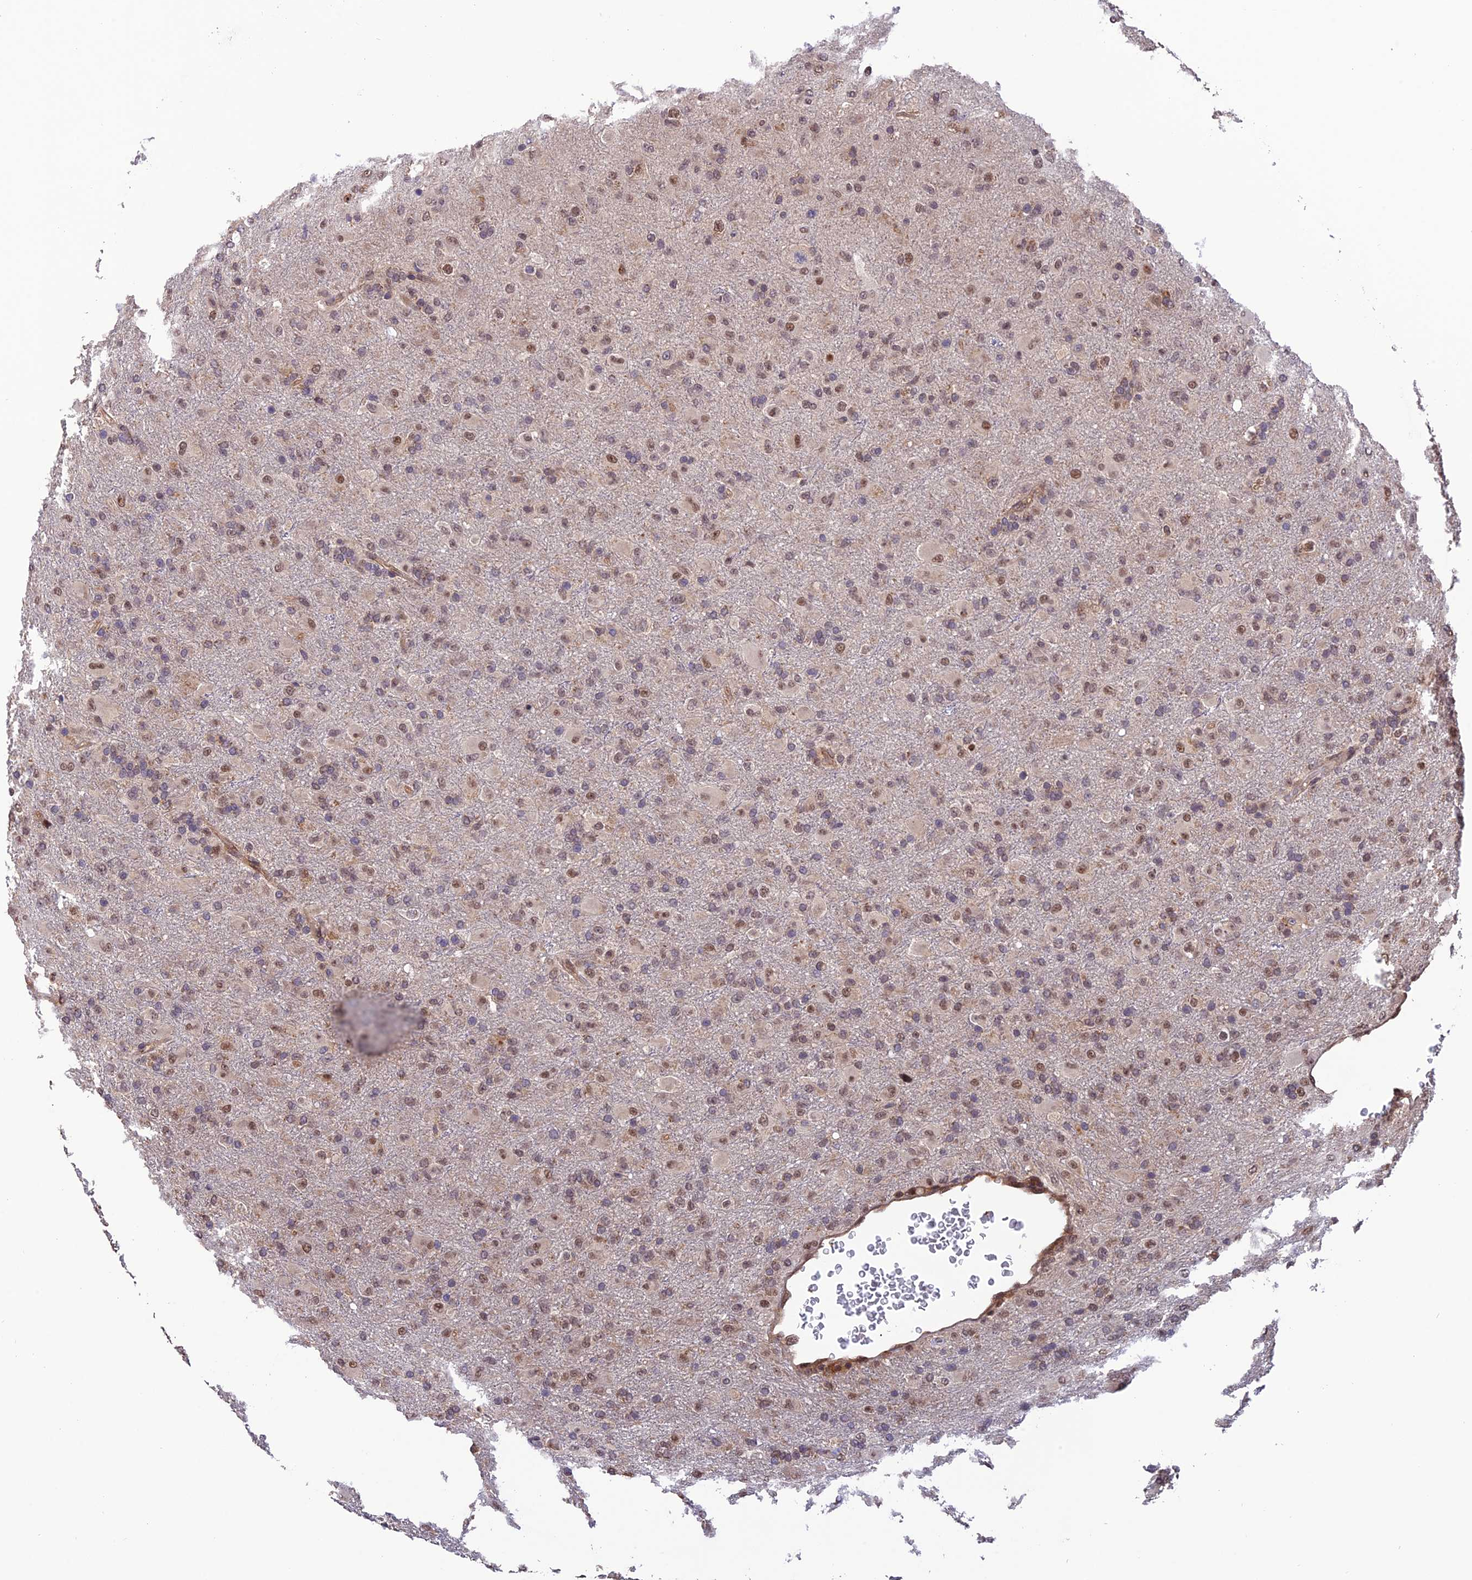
{"staining": {"intensity": "moderate", "quantity": "25%-75%", "location": "nuclear"}, "tissue": "glioma", "cell_type": "Tumor cells", "image_type": "cancer", "snomed": [{"axis": "morphology", "description": "Glioma, malignant, Low grade"}, {"axis": "topography", "description": "Brain"}], "caption": "Tumor cells show medium levels of moderate nuclear positivity in about 25%-75% of cells in glioma. (DAB (3,3'-diaminobenzidine) = brown stain, brightfield microscopy at high magnification).", "gene": "PSMB3", "patient": {"sex": "male", "age": 65}}